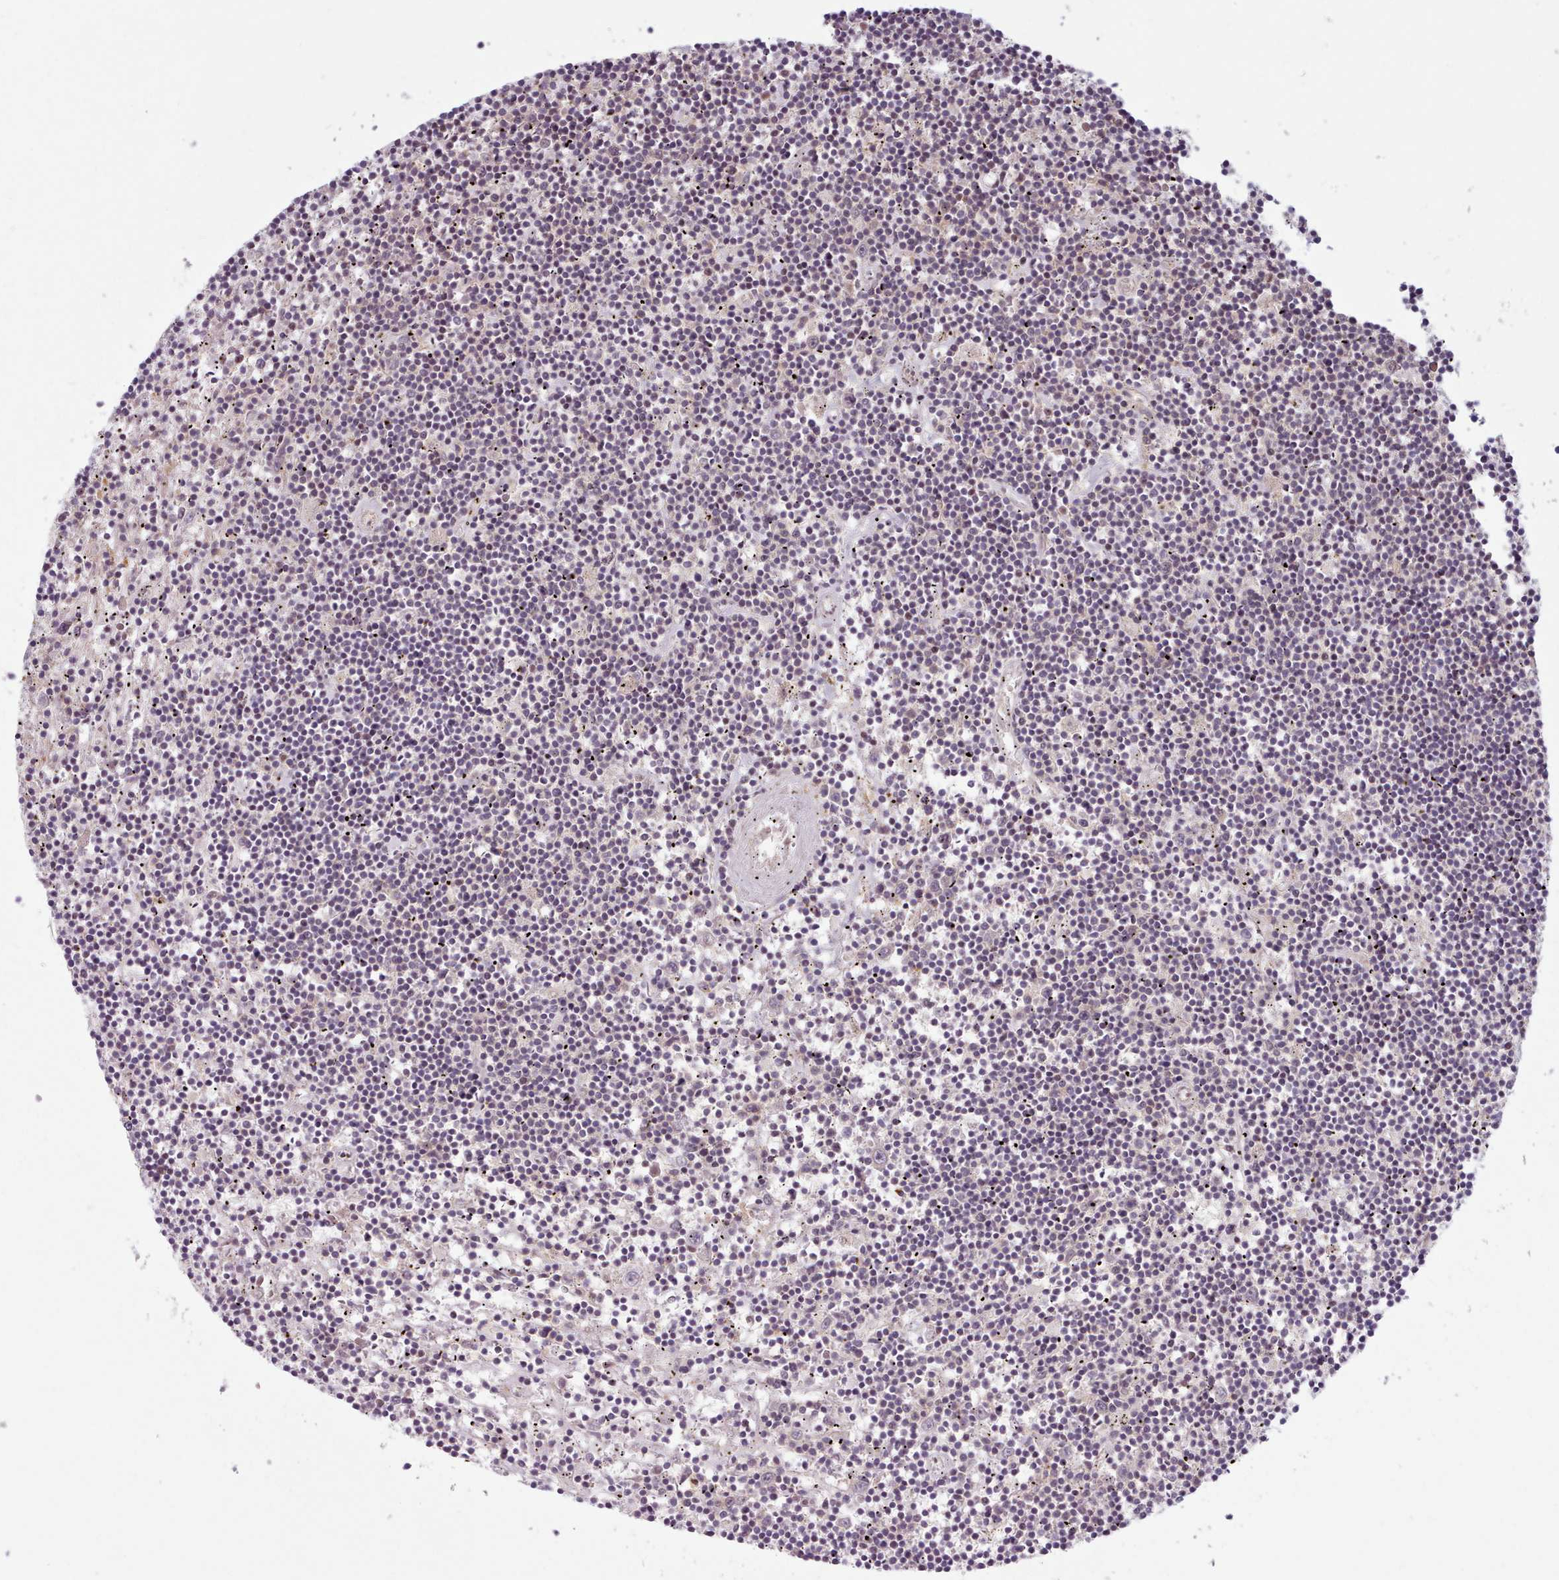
{"staining": {"intensity": "negative", "quantity": "none", "location": "none"}, "tissue": "lymphoma", "cell_type": "Tumor cells", "image_type": "cancer", "snomed": [{"axis": "morphology", "description": "Malignant lymphoma, non-Hodgkin's type, Low grade"}, {"axis": "topography", "description": "Spleen"}], "caption": "This photomicrograph is of lymphoma stained with immunohistochemistry (IHC) to label a protein in brown with the nuclei are counter-stained blue. There is no staining in tumor cells.", "gene": "KBTBD7", "patient": {"sex": "male", "age": 76}}